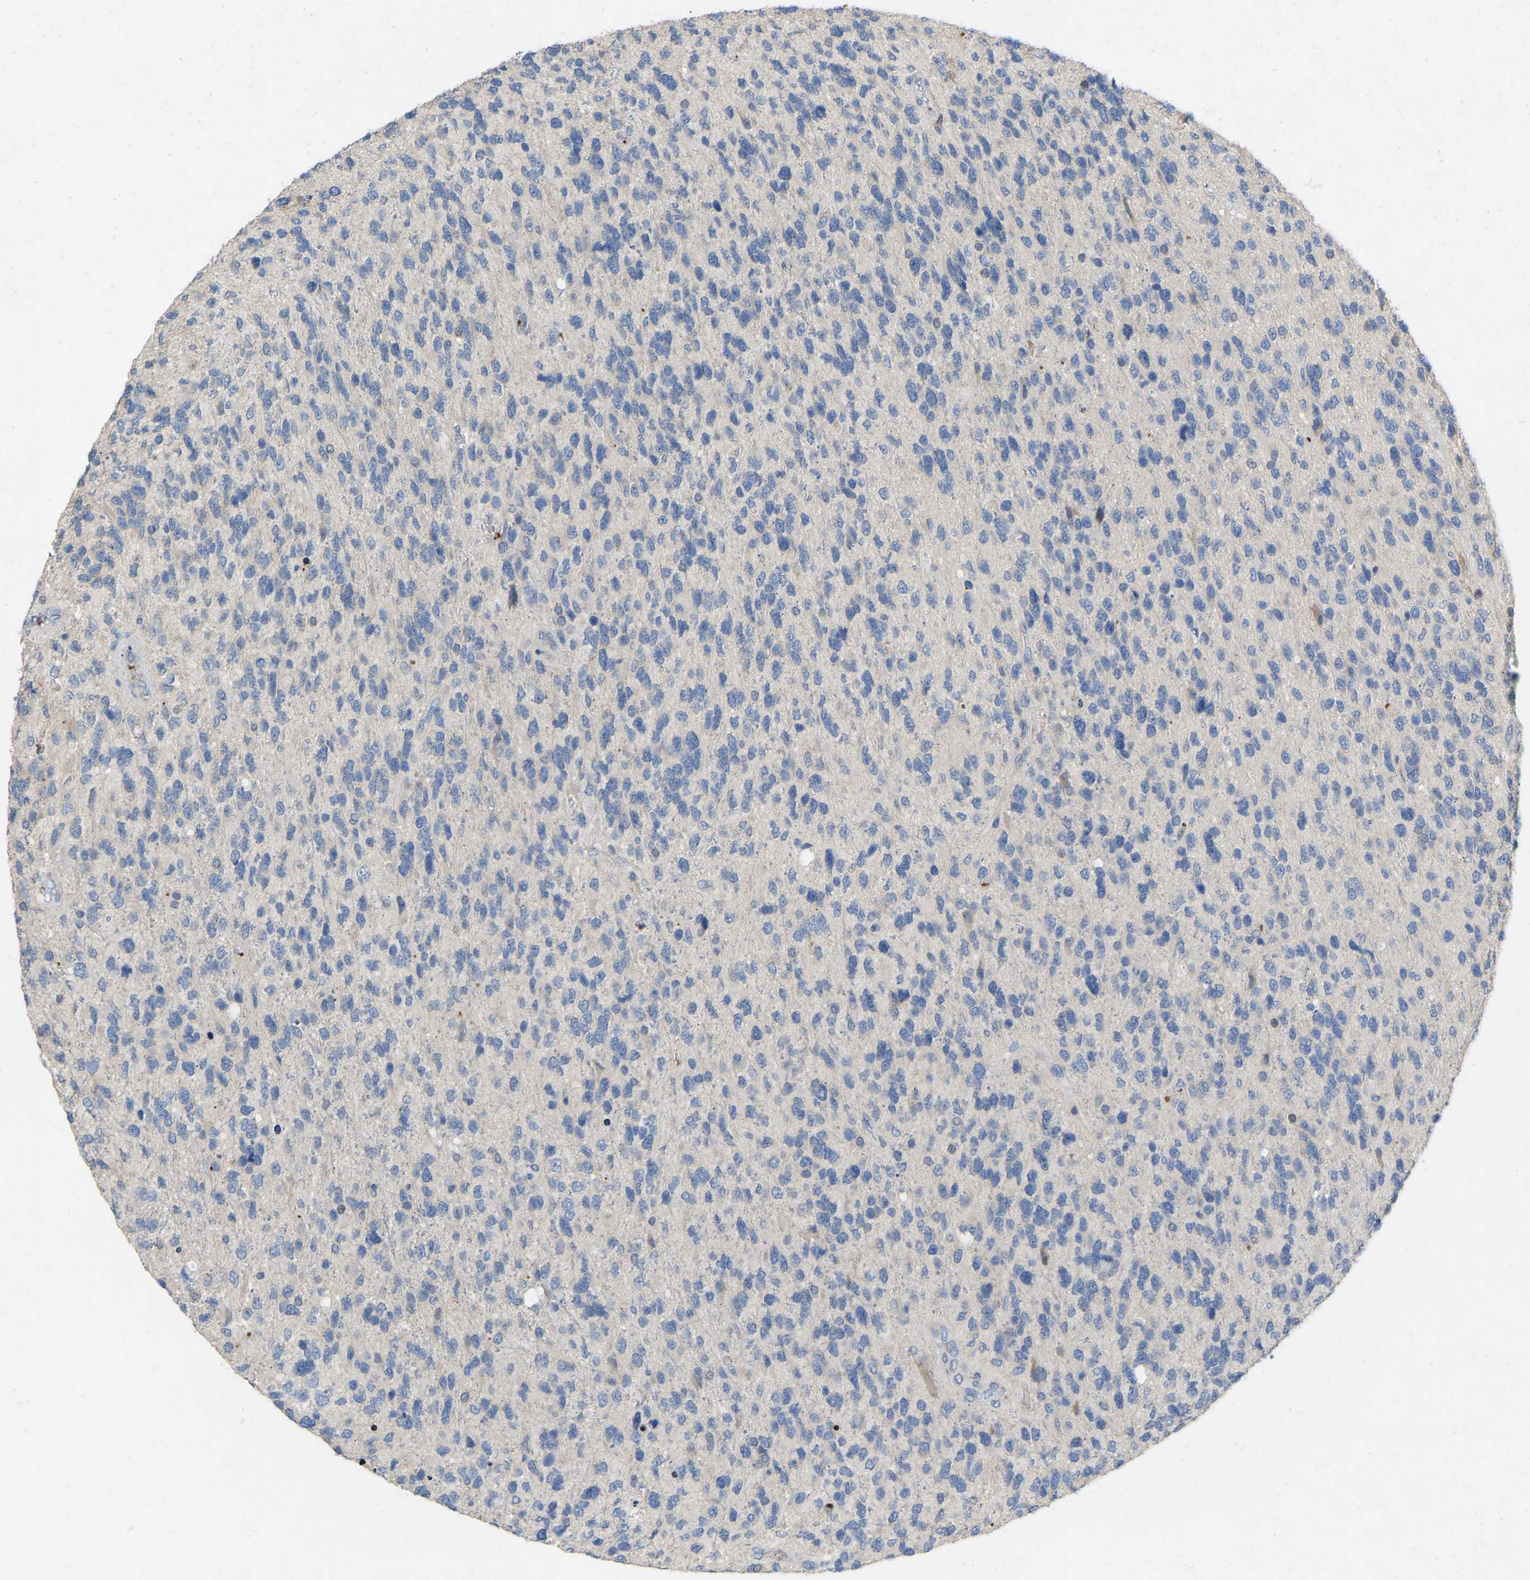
{"staining": {"intensity": "negative", "quantity": "none", "location": "none"}, "tissue": "glioma", "cell_type": "Tumor cells", "image_type": "cancer", "snomed": [{"axis": "morphology", "description": "Glioma, malignant, High grade"}, {"axis": "topography", "description": "Brain"}], "caption": "IHC histopathology image of glioma stained for a protein (brown), which reveals no positivity in tumor cells. (Stains: DAB (3,3'-diaminobenzidine) immunohistochemistry with hematoxylin counter stain, Microscopy: brightfield microscopy at high magnification).", "gene": "RHEB", "patient": {"sex": "female", "age": 58}}